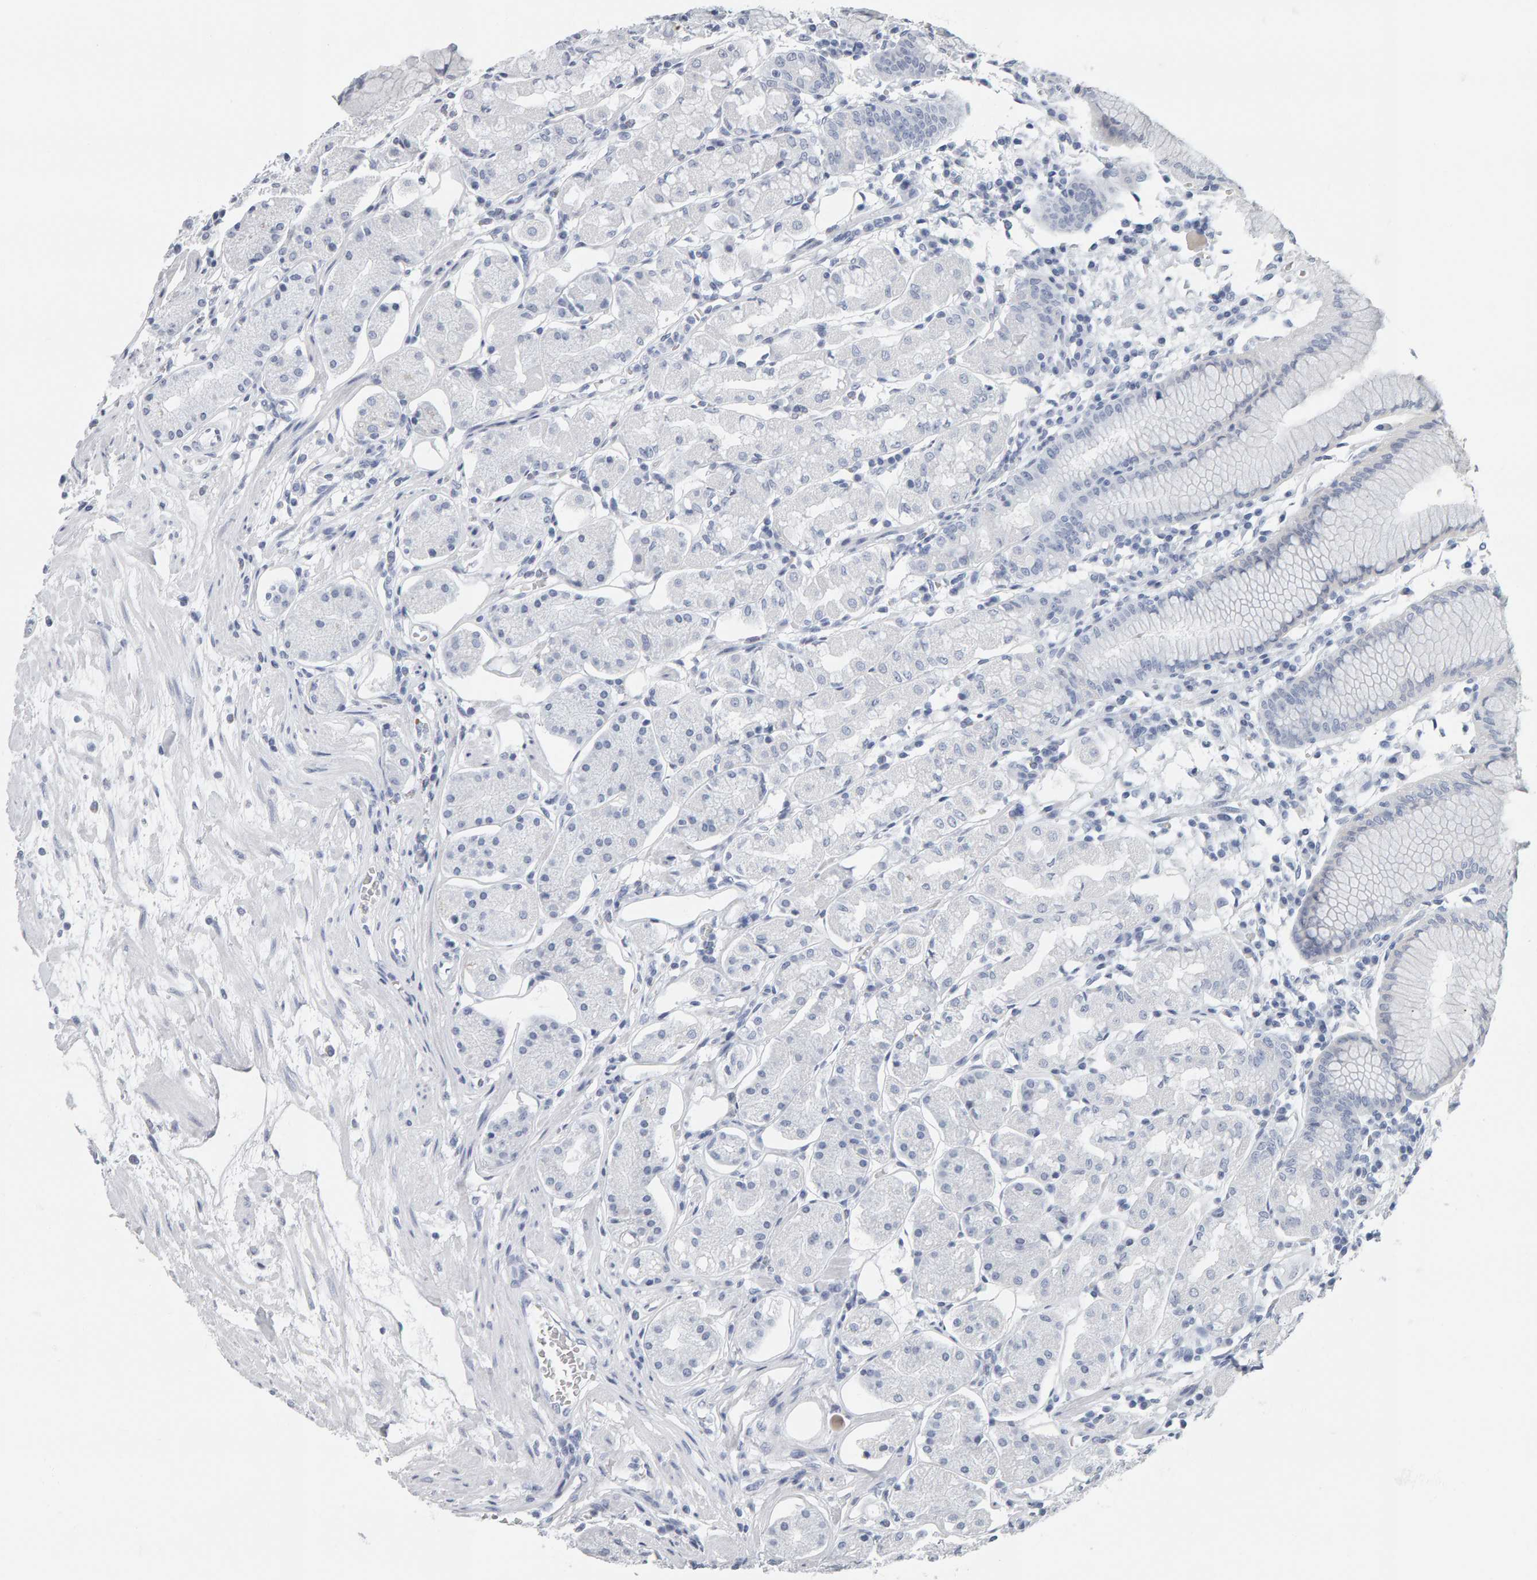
{"staining": {"intensity": "negative", "quantity": "none", "location": "none"}, "tissue": "stomach", "cell_type": "Glandular cells", "image_type": "normal", "snomed": [{"axis": "morphology", "description": "Normal tissue, NOS"}, {"axis": "topography", "description": "Stomach"}, {"axis": "topography", "description": "Stomach, lower"}], "caption": "Glandular cells show no significant staining in benign stomach.", "gene": "SPACA3", "patient": {"sex": "female", "age": 56}}